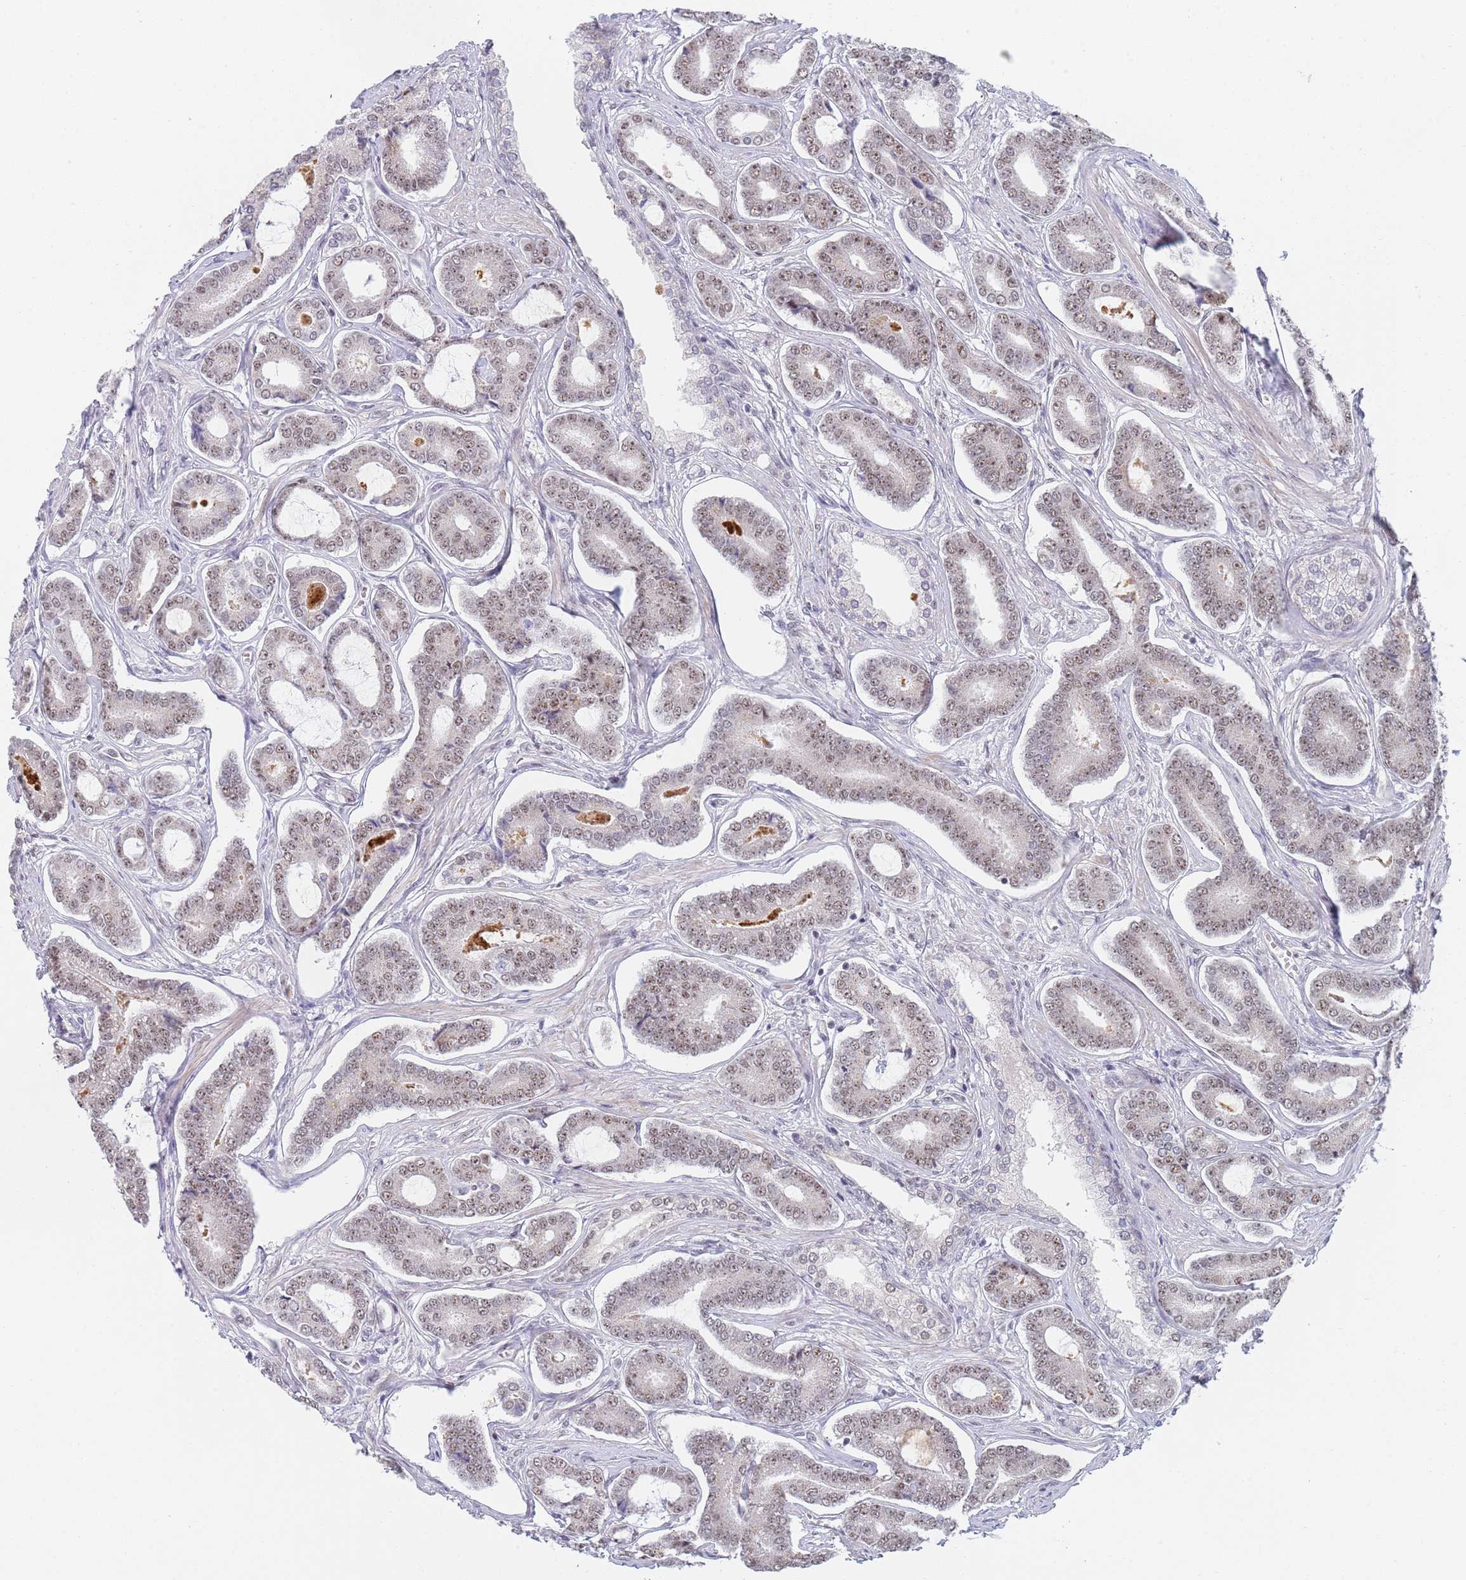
{"staining": {"intensity": "weak", "quantity": "25%-75%", "location": "nuclear"}, "tissue": "prostate cancer", "cell_type": "Tumor cells", "image_type": "cancer", "snomed": [{"axis": "morphology", "description": "Adenocarcinoma, NOS"}, {"axis": "topography", "description": "Prostate and seminal vesicle, NOS"}], "caption": "Human prostate cancer stained with a brown dye displays weak nuclear positive expression in about 25%-75% of tumor cells.", "gene": "PLCL2", "patient": {"sex": "male", "age": 76}}